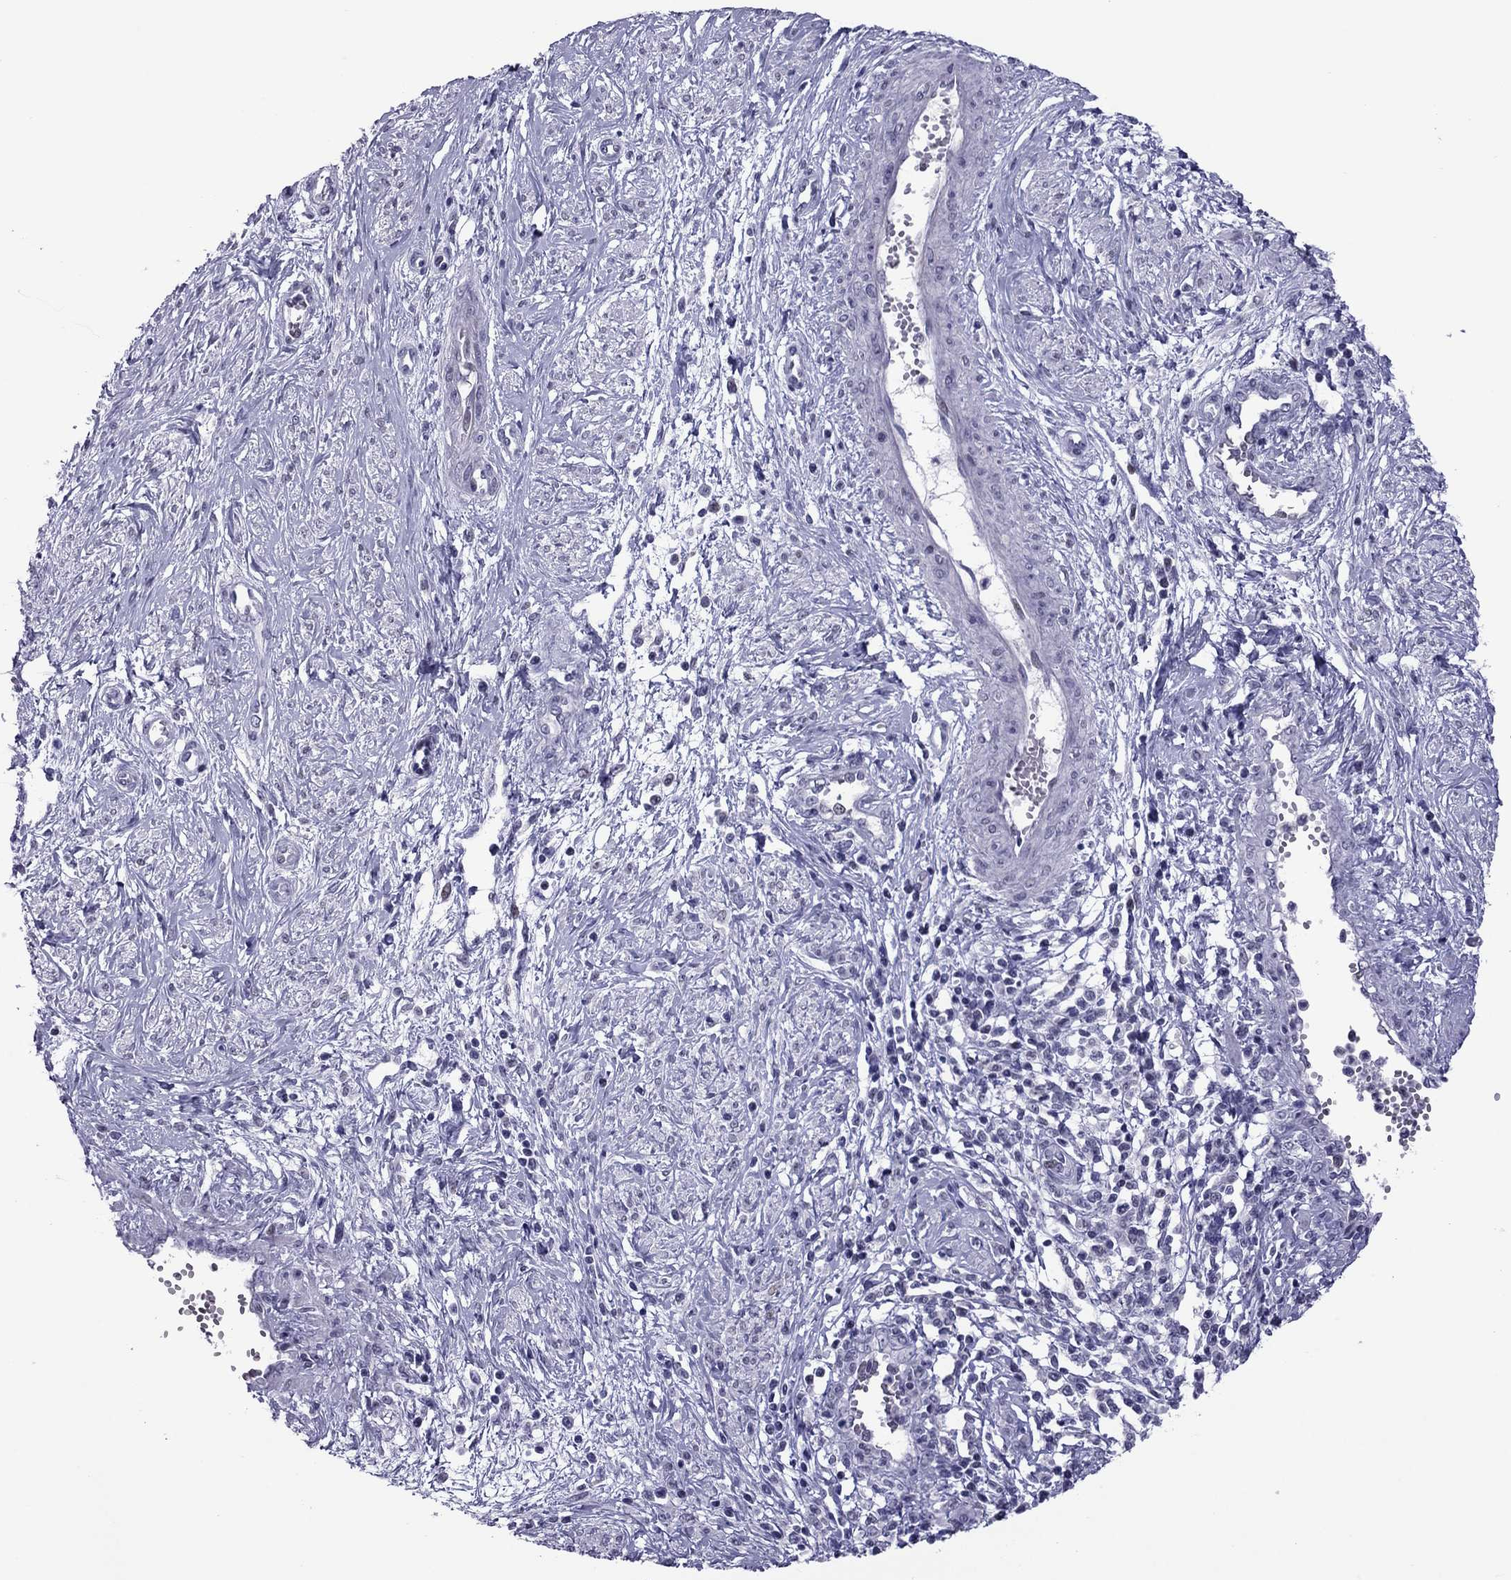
{"staining": {"intensity": "negative", "quantity": "none", "location": "none"}, "tissue": "cervical cancer", "cell_type": "Tumor cells", "image_type": "cancer", "snomed": [{"axis": "morphology", "description": "Squamous cell carcinoma, NOS"}, {"axis": "topography", "description": "Cervix"}], "caption": "Immunohistochemical staining of human squamous cell carcinoma (cervical) displays no significant staining in tumor cells.", "gene": "MYLK3", "patient": {"sex": "female", "age": 34}}